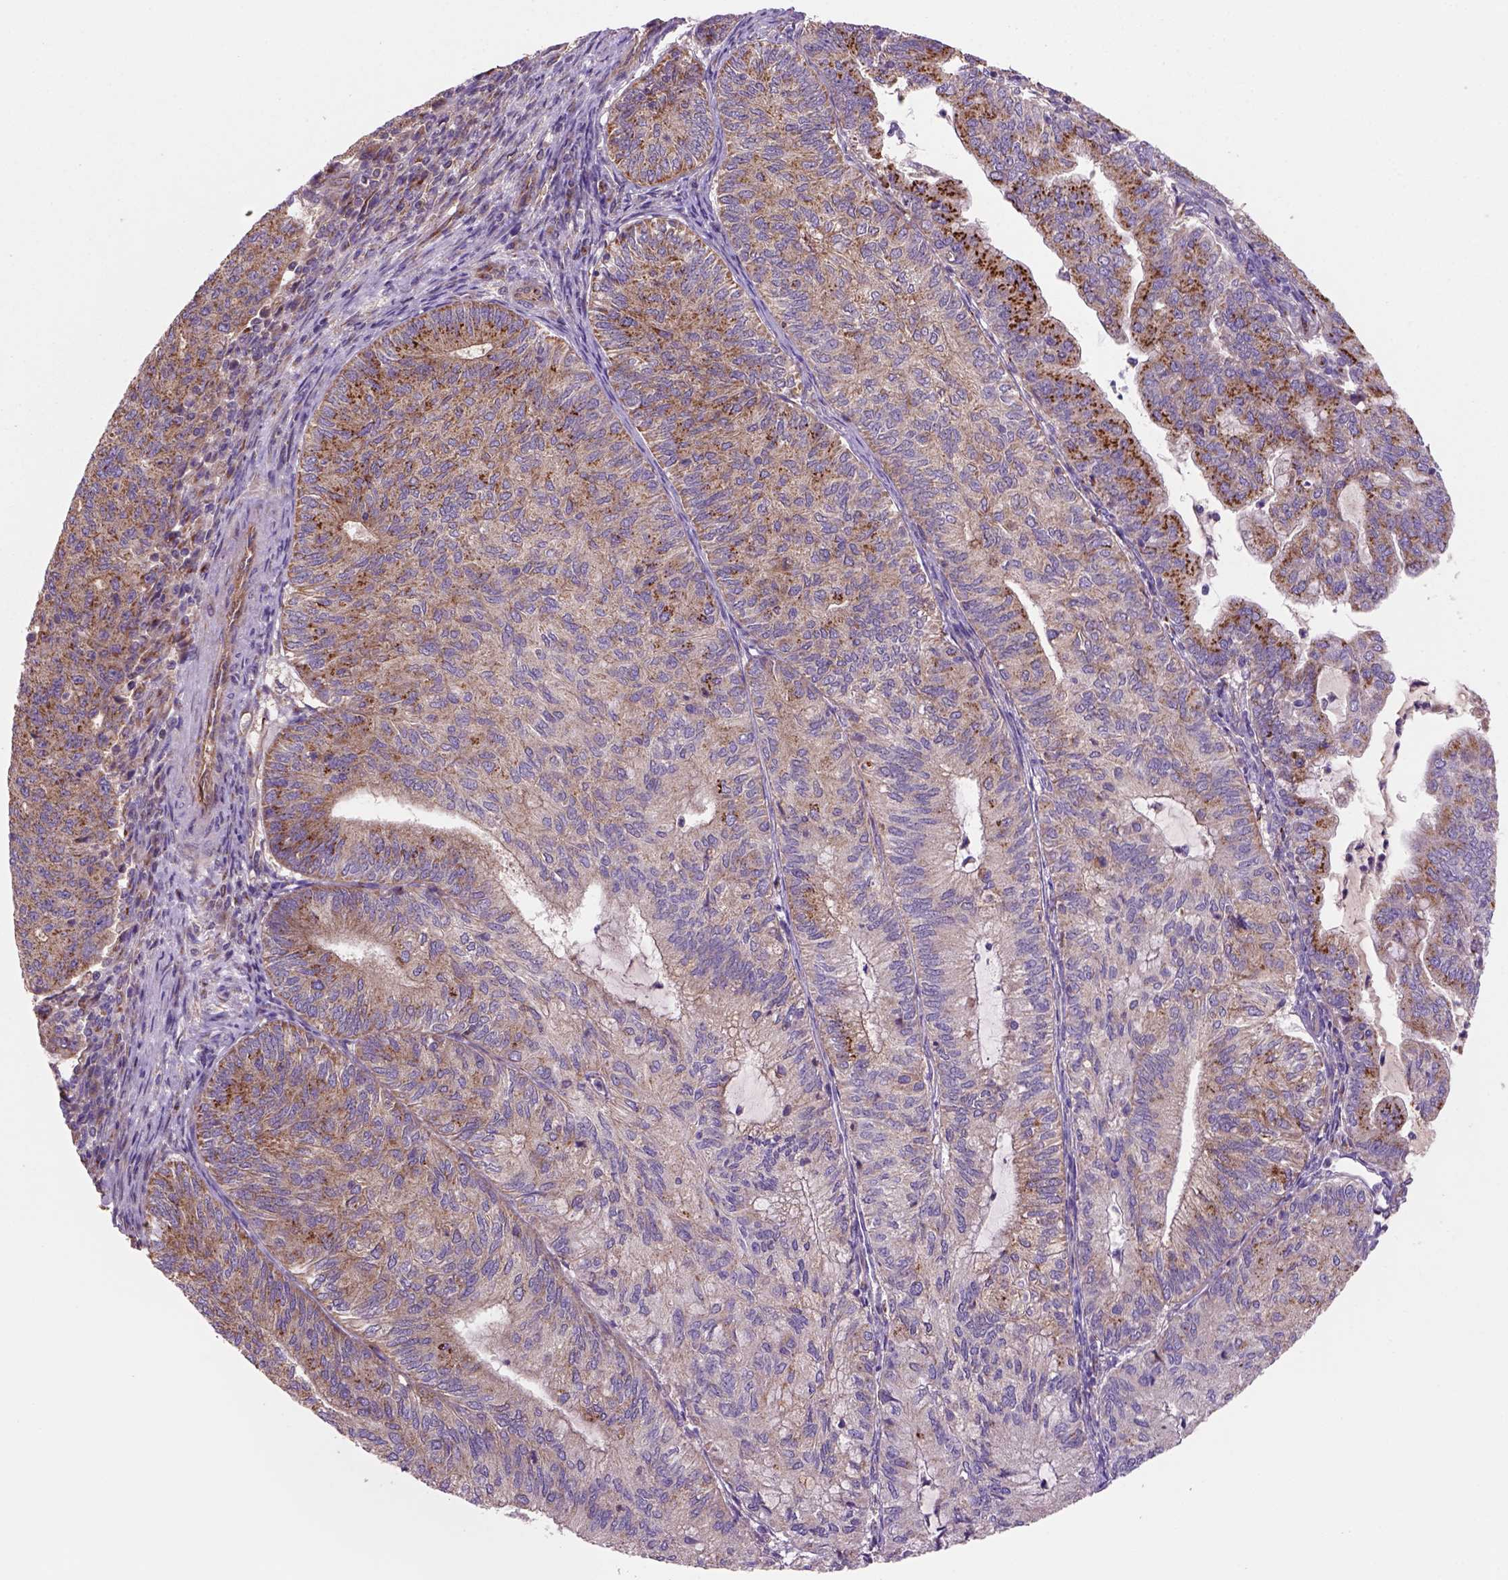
{"staining": {"intensity": "strong", "quantity": "<25%", "location": "cytoplasmic/membranous"}, "tissue": "endometrial cancer", "cell_type": "Tumor cells", "image_type": "cancer", "snomed": [{"axis": "morphology", "description": "Adenocarcinoma, NOS"}, {"axis": "topography", "description": "Endometrium"}], "caption": "A brown stain shows strong cytoplasmic/membranous expression of a protein in adenocarcinoma (endometrial) tumor cells. (Brightfield microscopy of DAB IHC at high magnification).", "gene": "WARS2", "patient": {"sex": "female", "age": 82}}